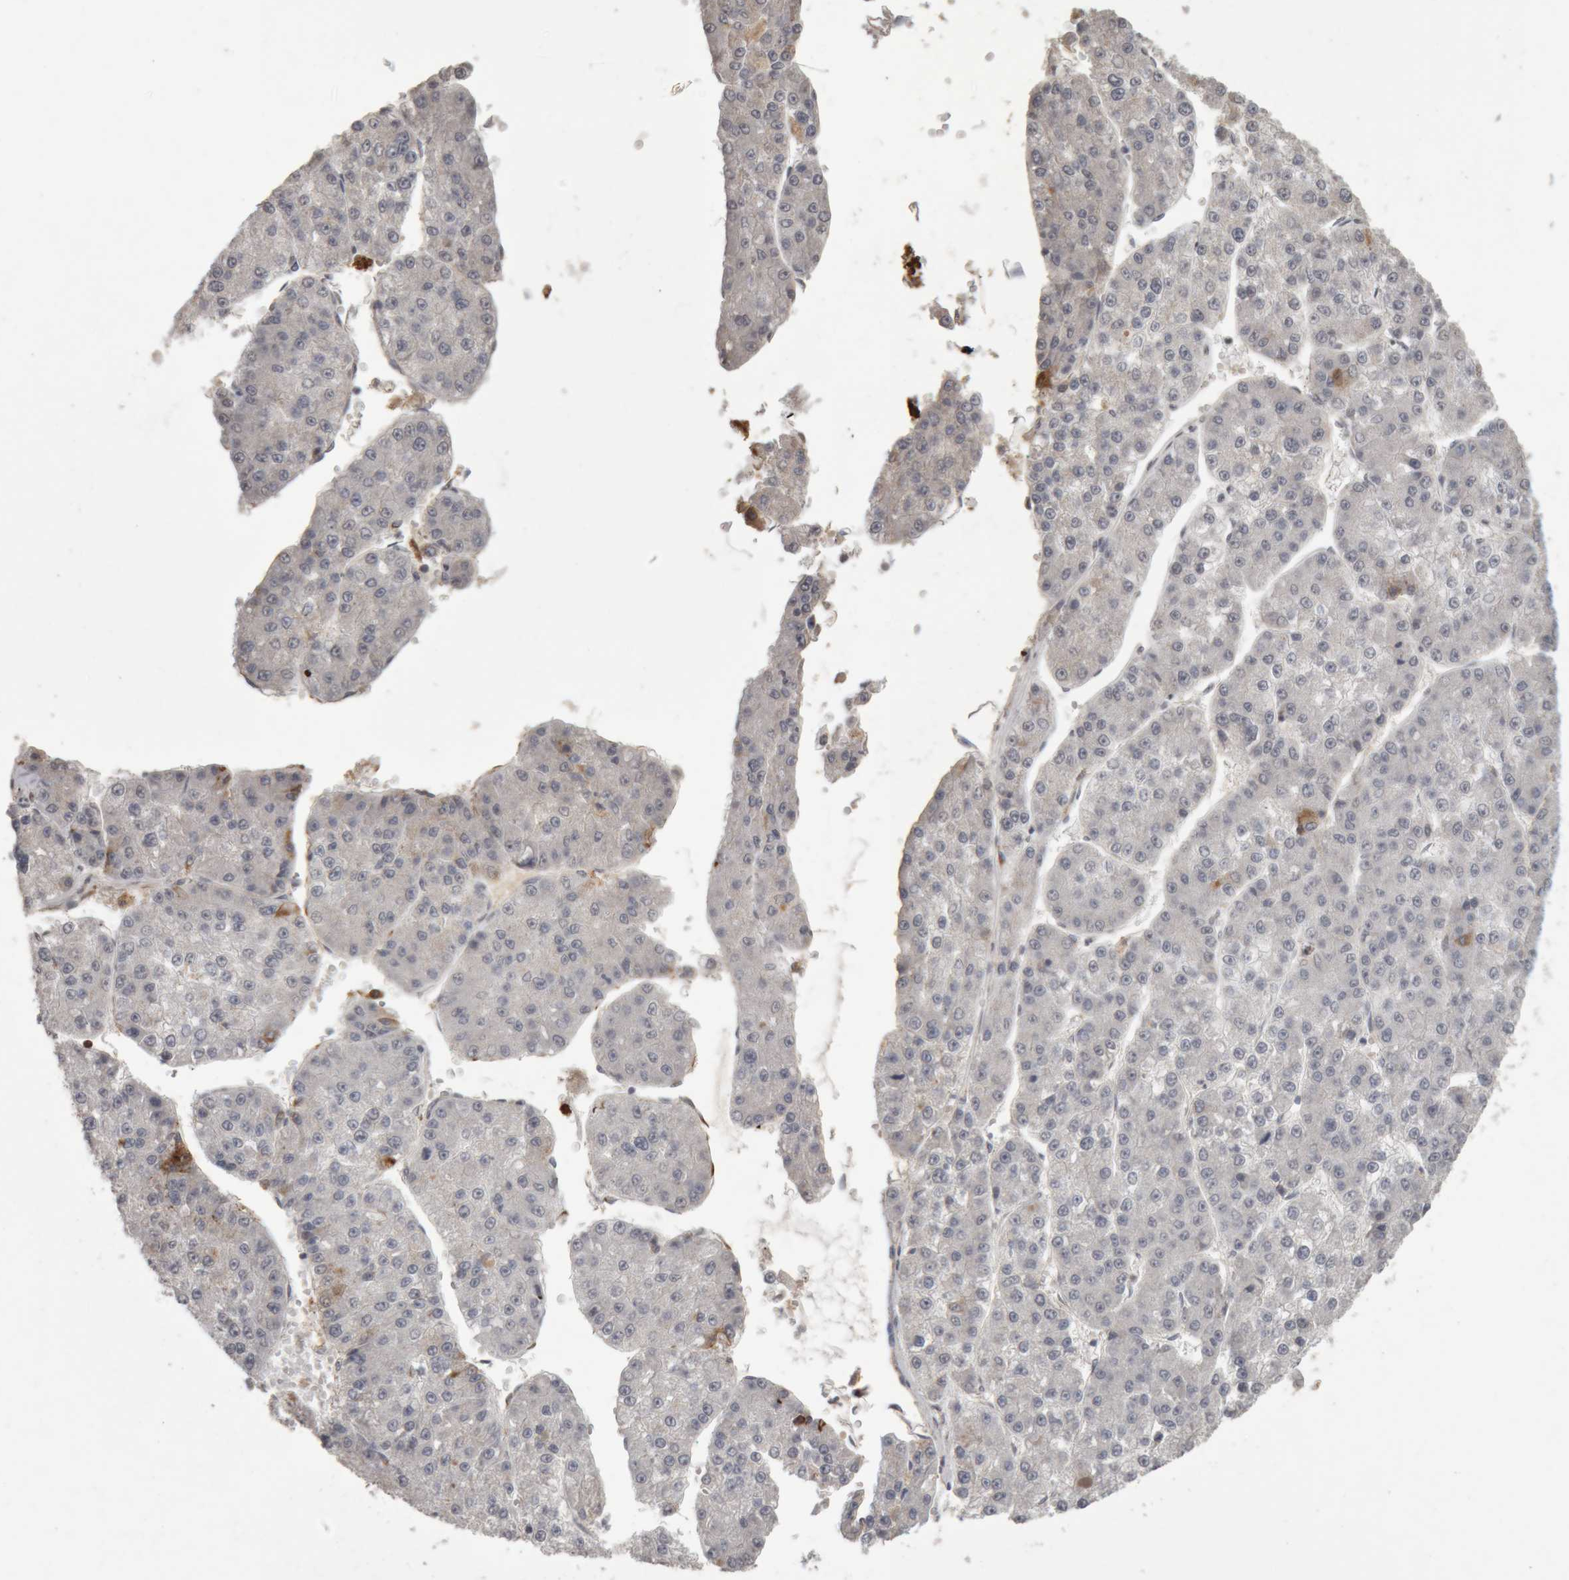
{"staining": {"intensity": "negative", "quantity": "none", "location": "none"}, "tissue": "liver cancer", "cell_type": "Tumor cells", "image_type": "cancer", "snomed": [{"axis": "morphology", "description": "Carcinoma, Hepatocellular, NOS"}, {"axis": "topography", "description": "Liver"}], "caption": "Tumor cells are negative for protein expression in human hepatocellular carcinoma (liver).", "gene": "MEP1A", "patient": {"sex": "female", "age": 73}}